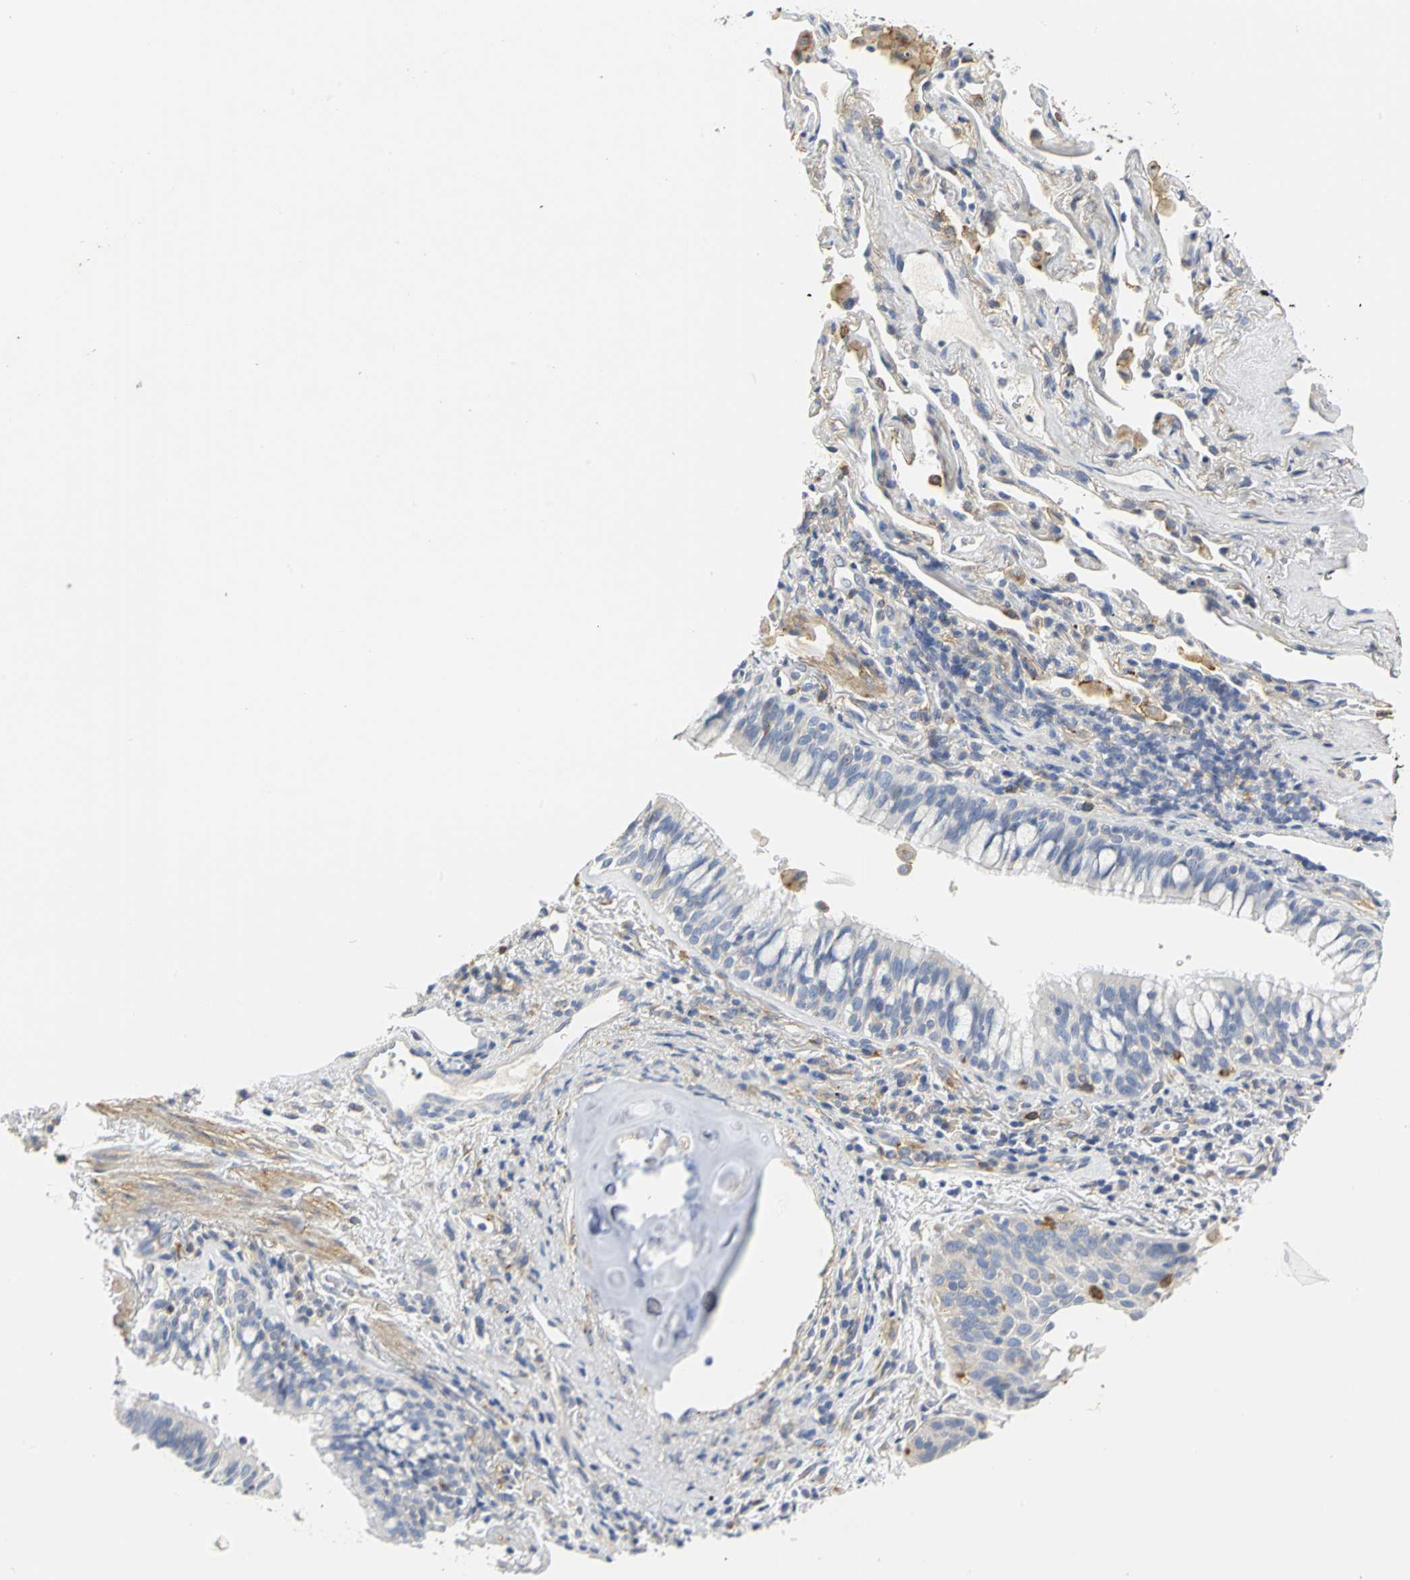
{"staining": {"intensity": "weak", "quantity": "25%-75%", "location": "cytoplasmic/membranous"}, "tissue": "lung cancer", "cell_type": "Tumor cells", "image_type": "cancer", "snomed": [{"axis": "morphology", "description": "Squamous cell carcinoma, NOS"}, {"axis": "topography", "description": "Lung"}], "caption": "Immunohistochemistry (IHC) histopathology image of neoplastic tissue: lung cancer stained using immunohistochemistry (IHC) reveals low levels of weak protein expression localized specifically in the cytoplasmic/membranous of tumor cells, appearing as a cytoplasmic/membranous brown color.", "gene": "GNRH2", "patient": {"sex": "female", "age": 67}}